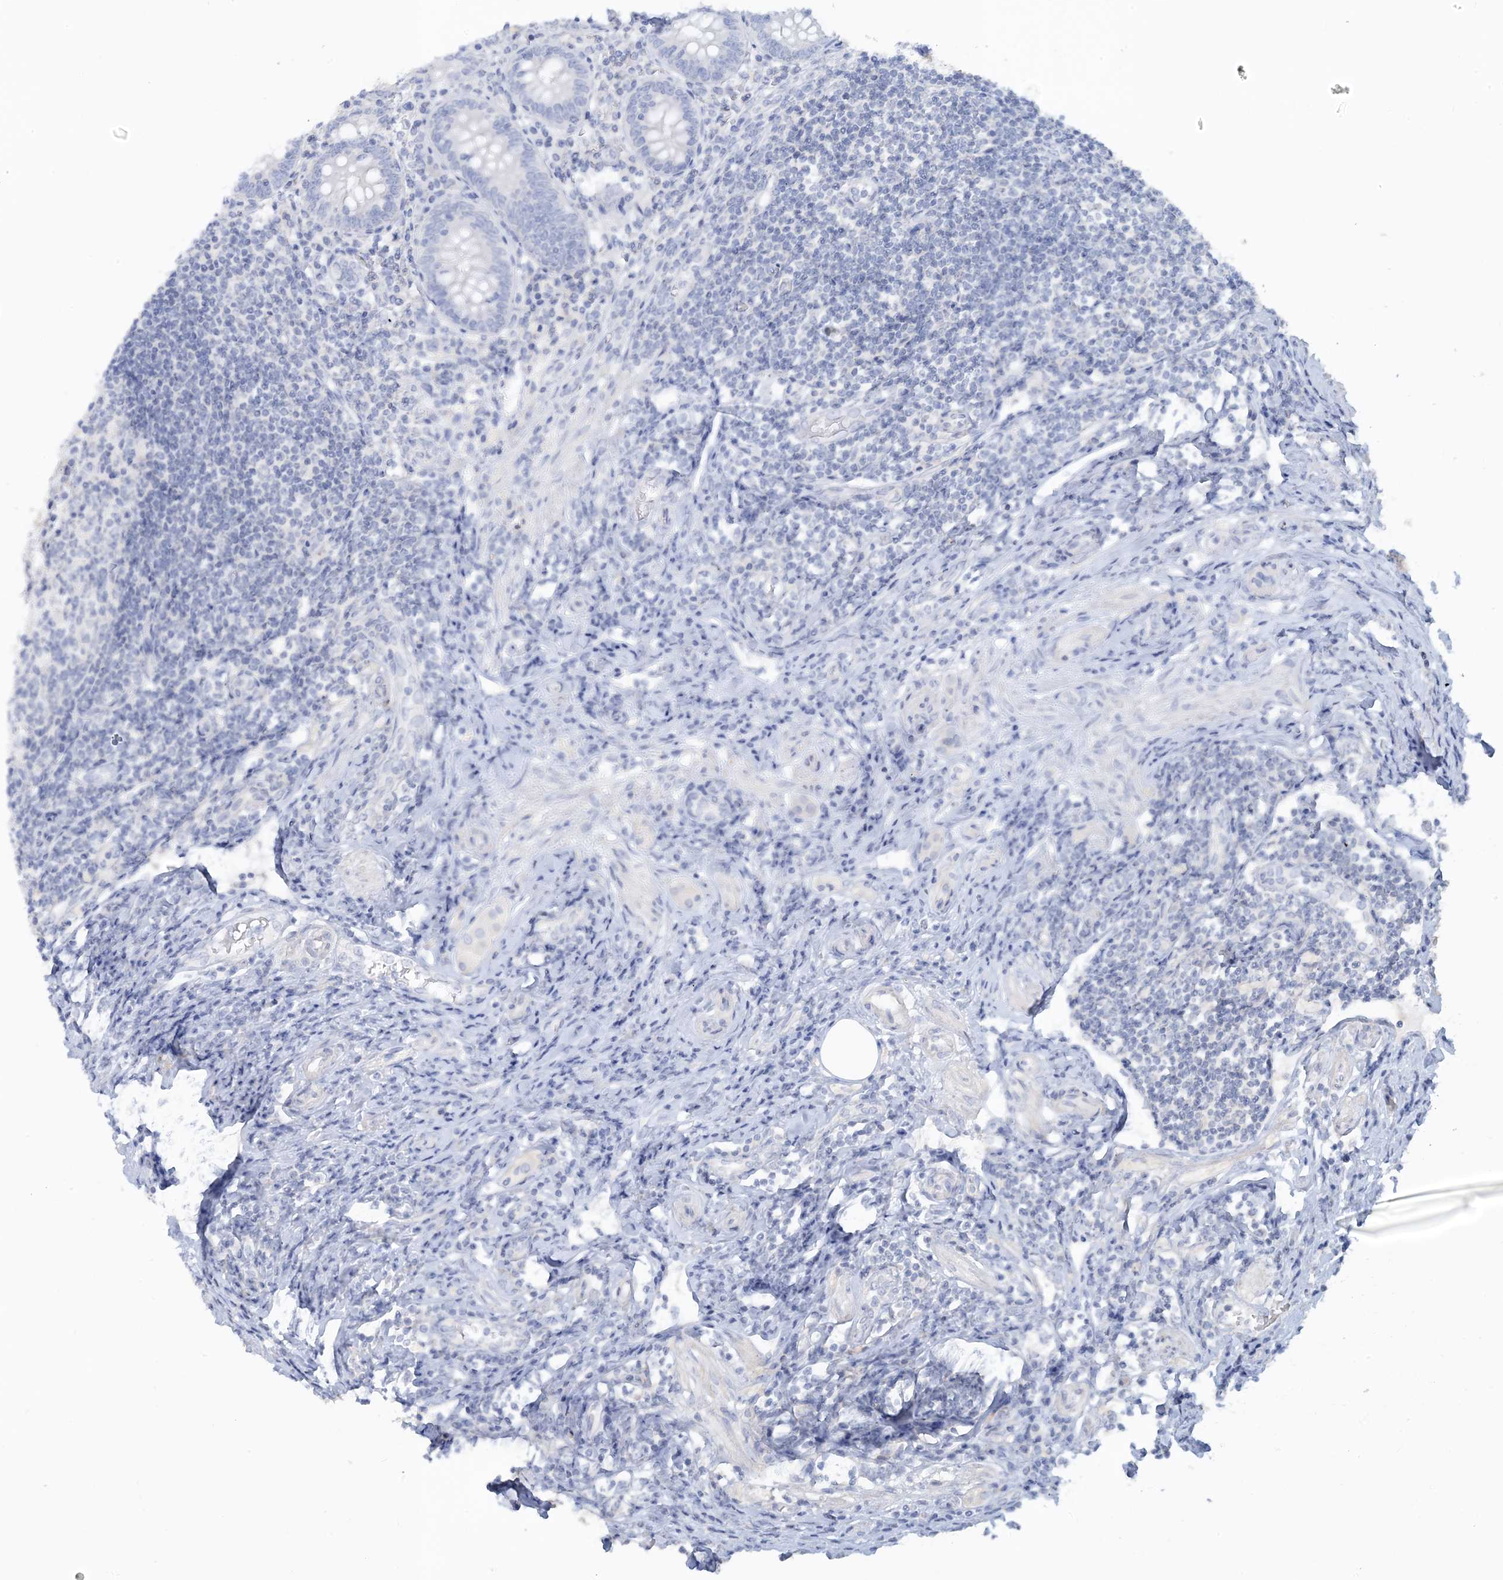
{"staining": {"intensity": "negative", "quantity": "none", "location": "none"}, "tissue": "appendix", "cell_type": "Glandular cells", "image_type": "normal", "snomed": [{"axis": "morphology", "description": "Normal tissue, NOS"}, {"axis": "topography", "description": "Appendix"}], "caption": "An immunohistochemistry micrograph of benign appendix is shown. There is no staining in glandular cells of appendix.", "gene": "NPHS2", "patient": {"sex": "female", "age": 54}}